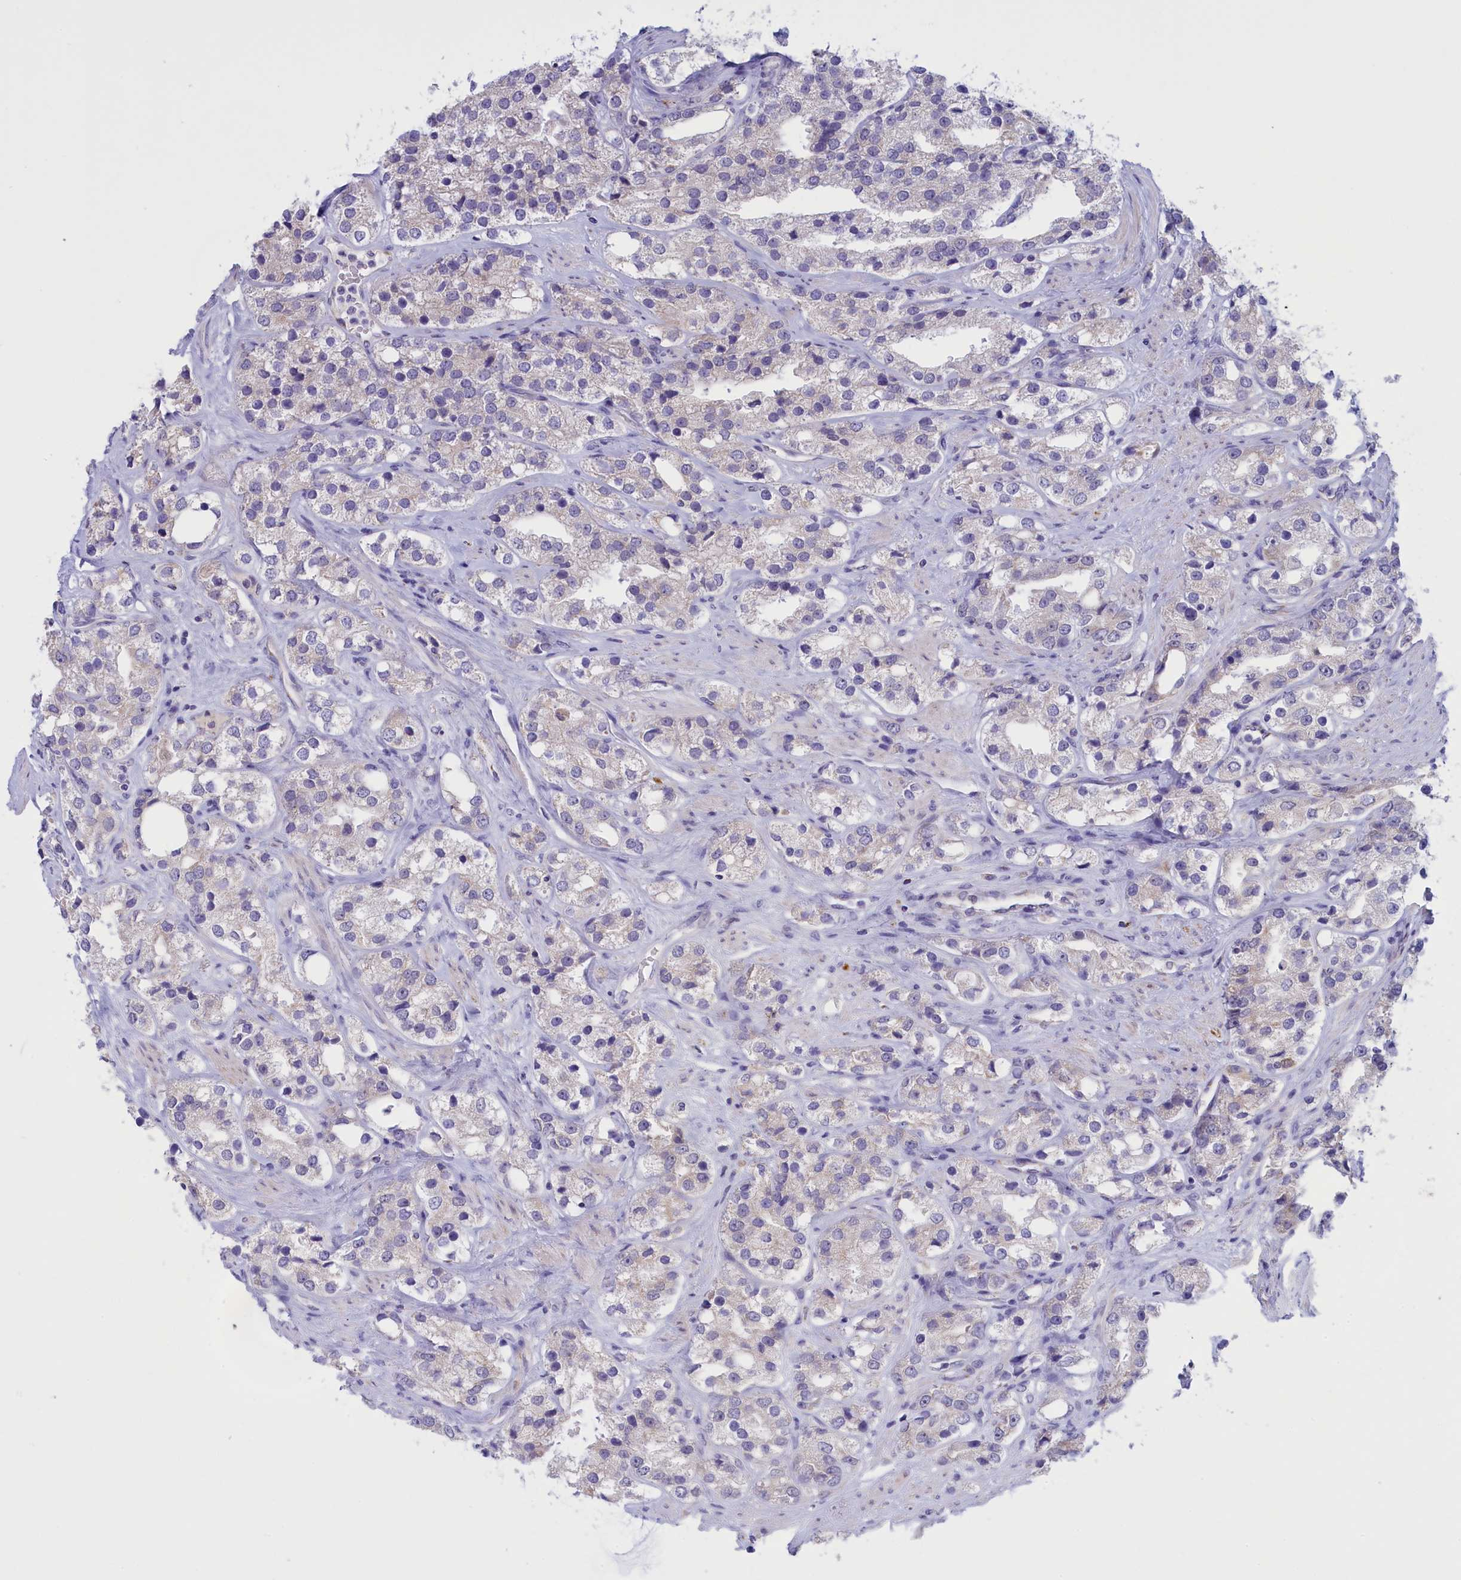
{"staining": {"intensity": "negative", "quantity": "none", "location": "none"}, "tissue": "prostate cancer", "cell_type": "Tumor cells", "image_type": "cancer", "snomed": [{"axis": "morphology", "description": "Adenocarcinoma, NOS"}, {"axis": "topography", "description": "Prostate"}], "caption": "Immunohistochemistry of human adenocarcinoma (prostate) displays no positivity in tumor cells.", "gene": "FAM149B1", "patient": {"sex": "male", "age": 79}}